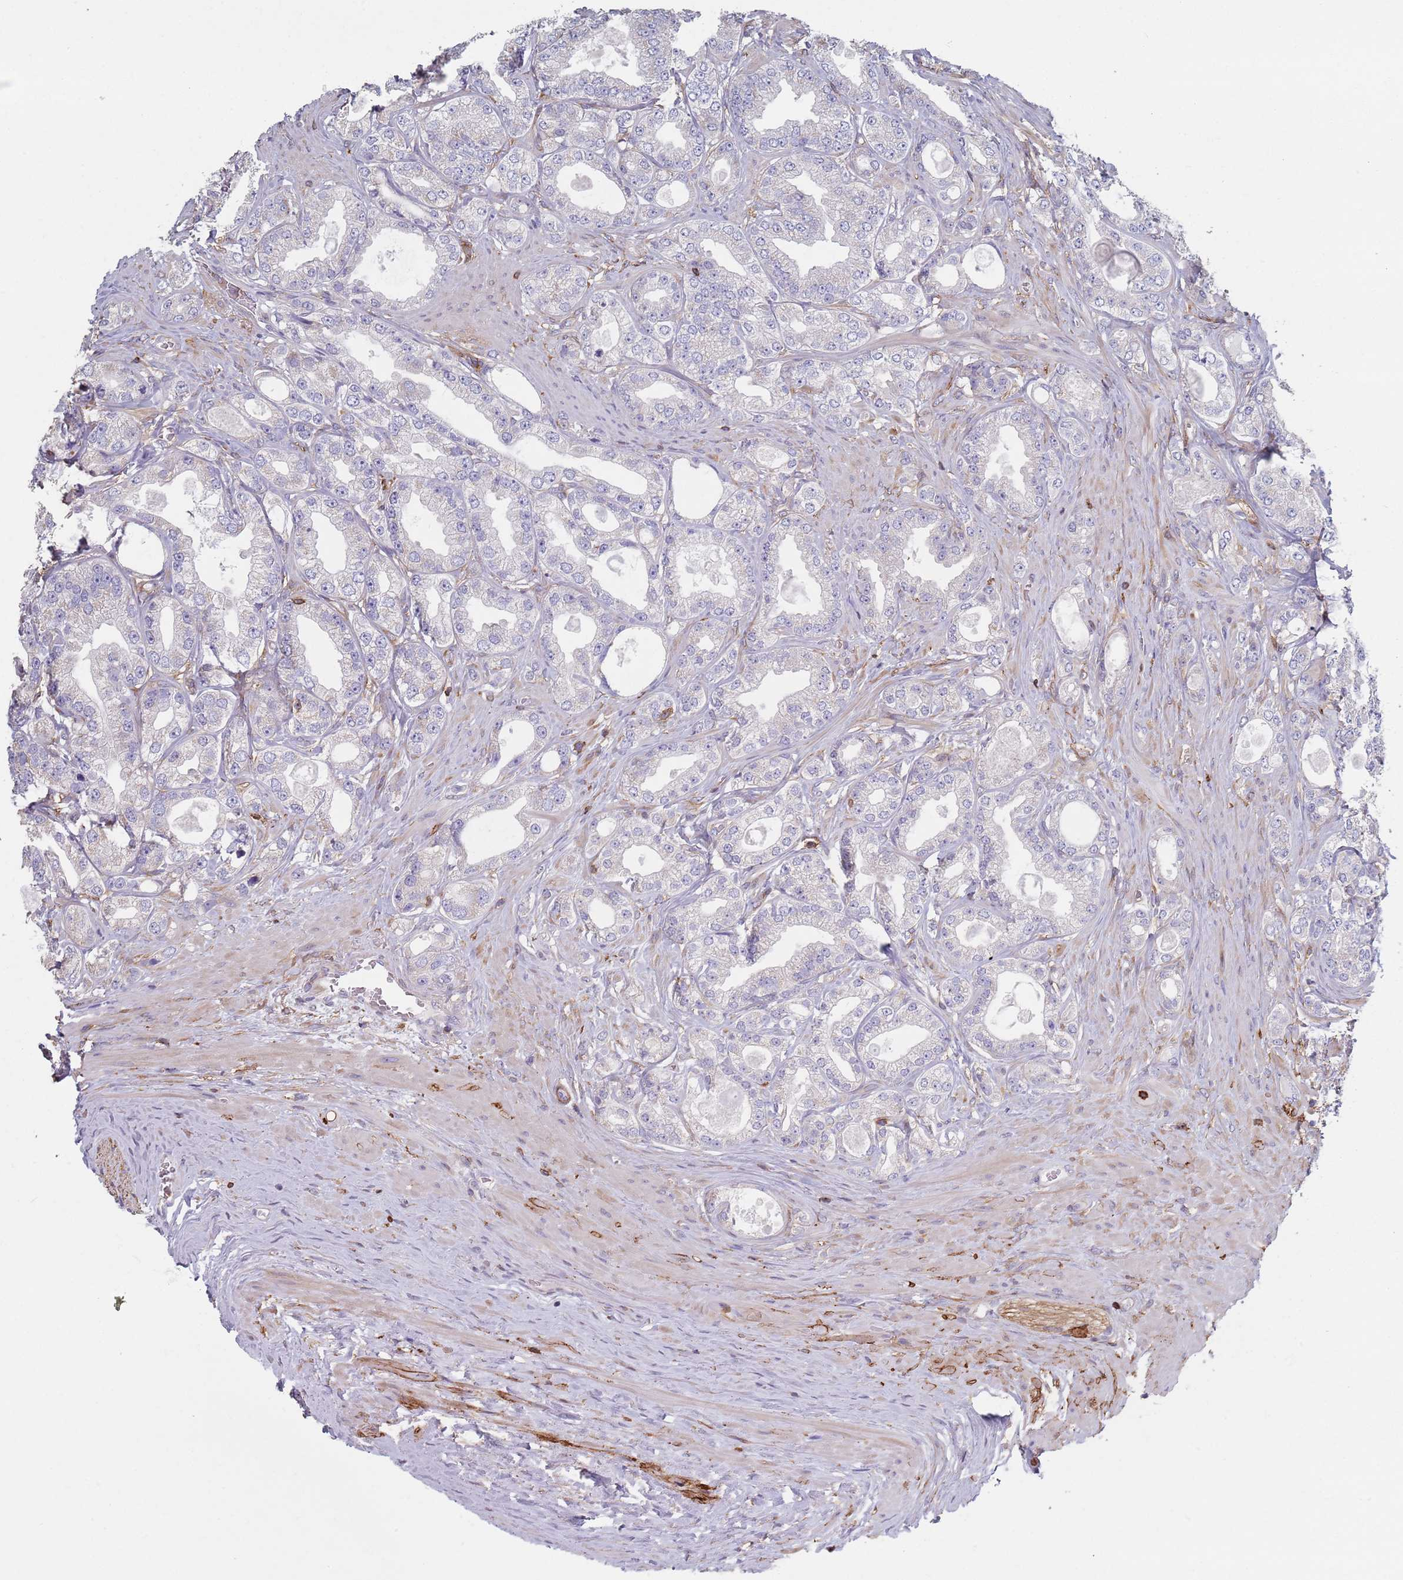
{"staining": {"intensity": "negative", "quantity": "none", "location": "none"}, "tissue": "prostate cancer", "cell_type": "Tumor cells", "image_type": "cancer", "snomed": [{"axis": "morphology", "description": "Adenocarcinoma, Low grade"}, {"axis": "topography", "description": "Prostate"}], "caption": "Protein analysis of prostate cancer (low-grade adenocarcinoma) shows no significant expression in tumor cells.", "gene": "RNF144A", "patient": {"sex": "male", "age": 63}}